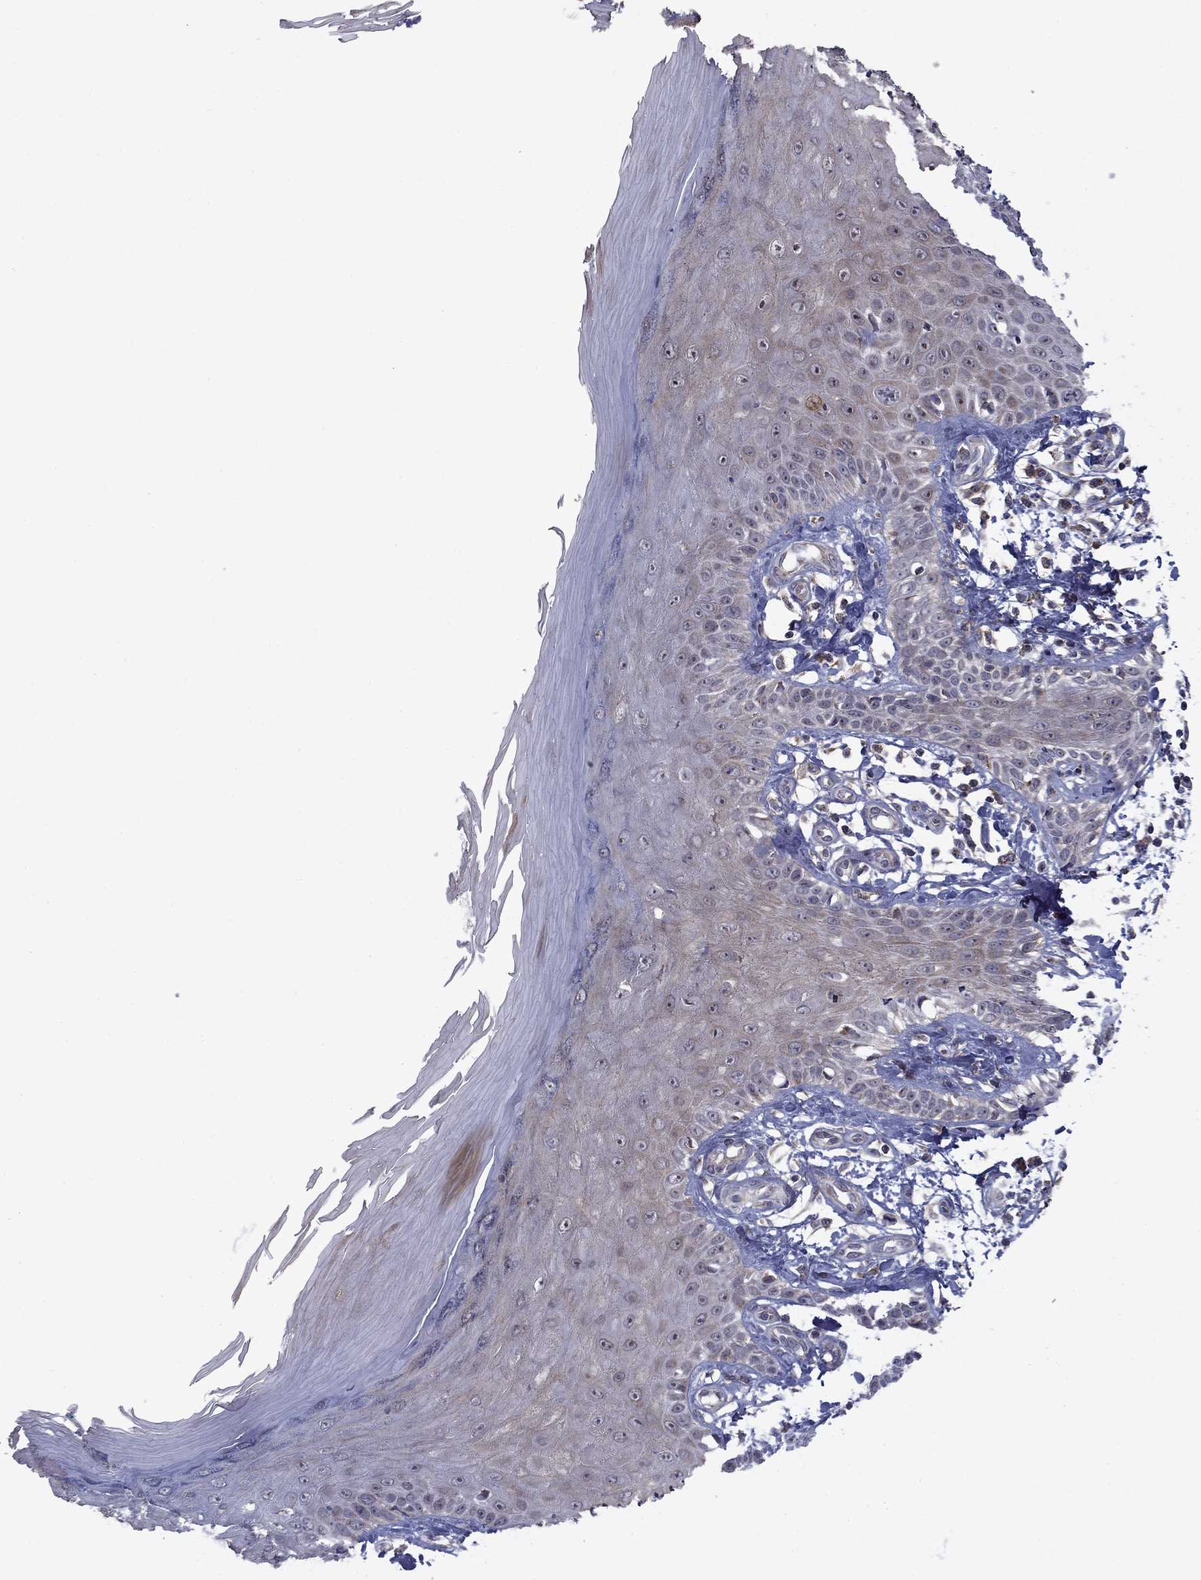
{"staining": {"intensity": "negative", "quantity": "none", "location": "none"}, "tissue": "skin", "cell_type": "Fibroblasts", "image_type": "normal", "snomed": [{"axis": "morphology", "description": "Normal tissue, NOS"}, {"axis": "morphology", "description": "Inflammation, NOS"}, {"axis": "morphology", "description": "Fibrosis, NOS"}, {"axis": "topography", "description": "Skin"}], "caption": "An immunohistochemistry (IHC) micrograph of normal skin is shown. There is no staining in fibroblasts of skin. (Brightfield microscopy of DAB (3,3'-diaminobenzidine) immunohistochemistry (IHC) at high magnification).", "gene": "DOP1B", "patient": {"sex": "male", "age": 71}}